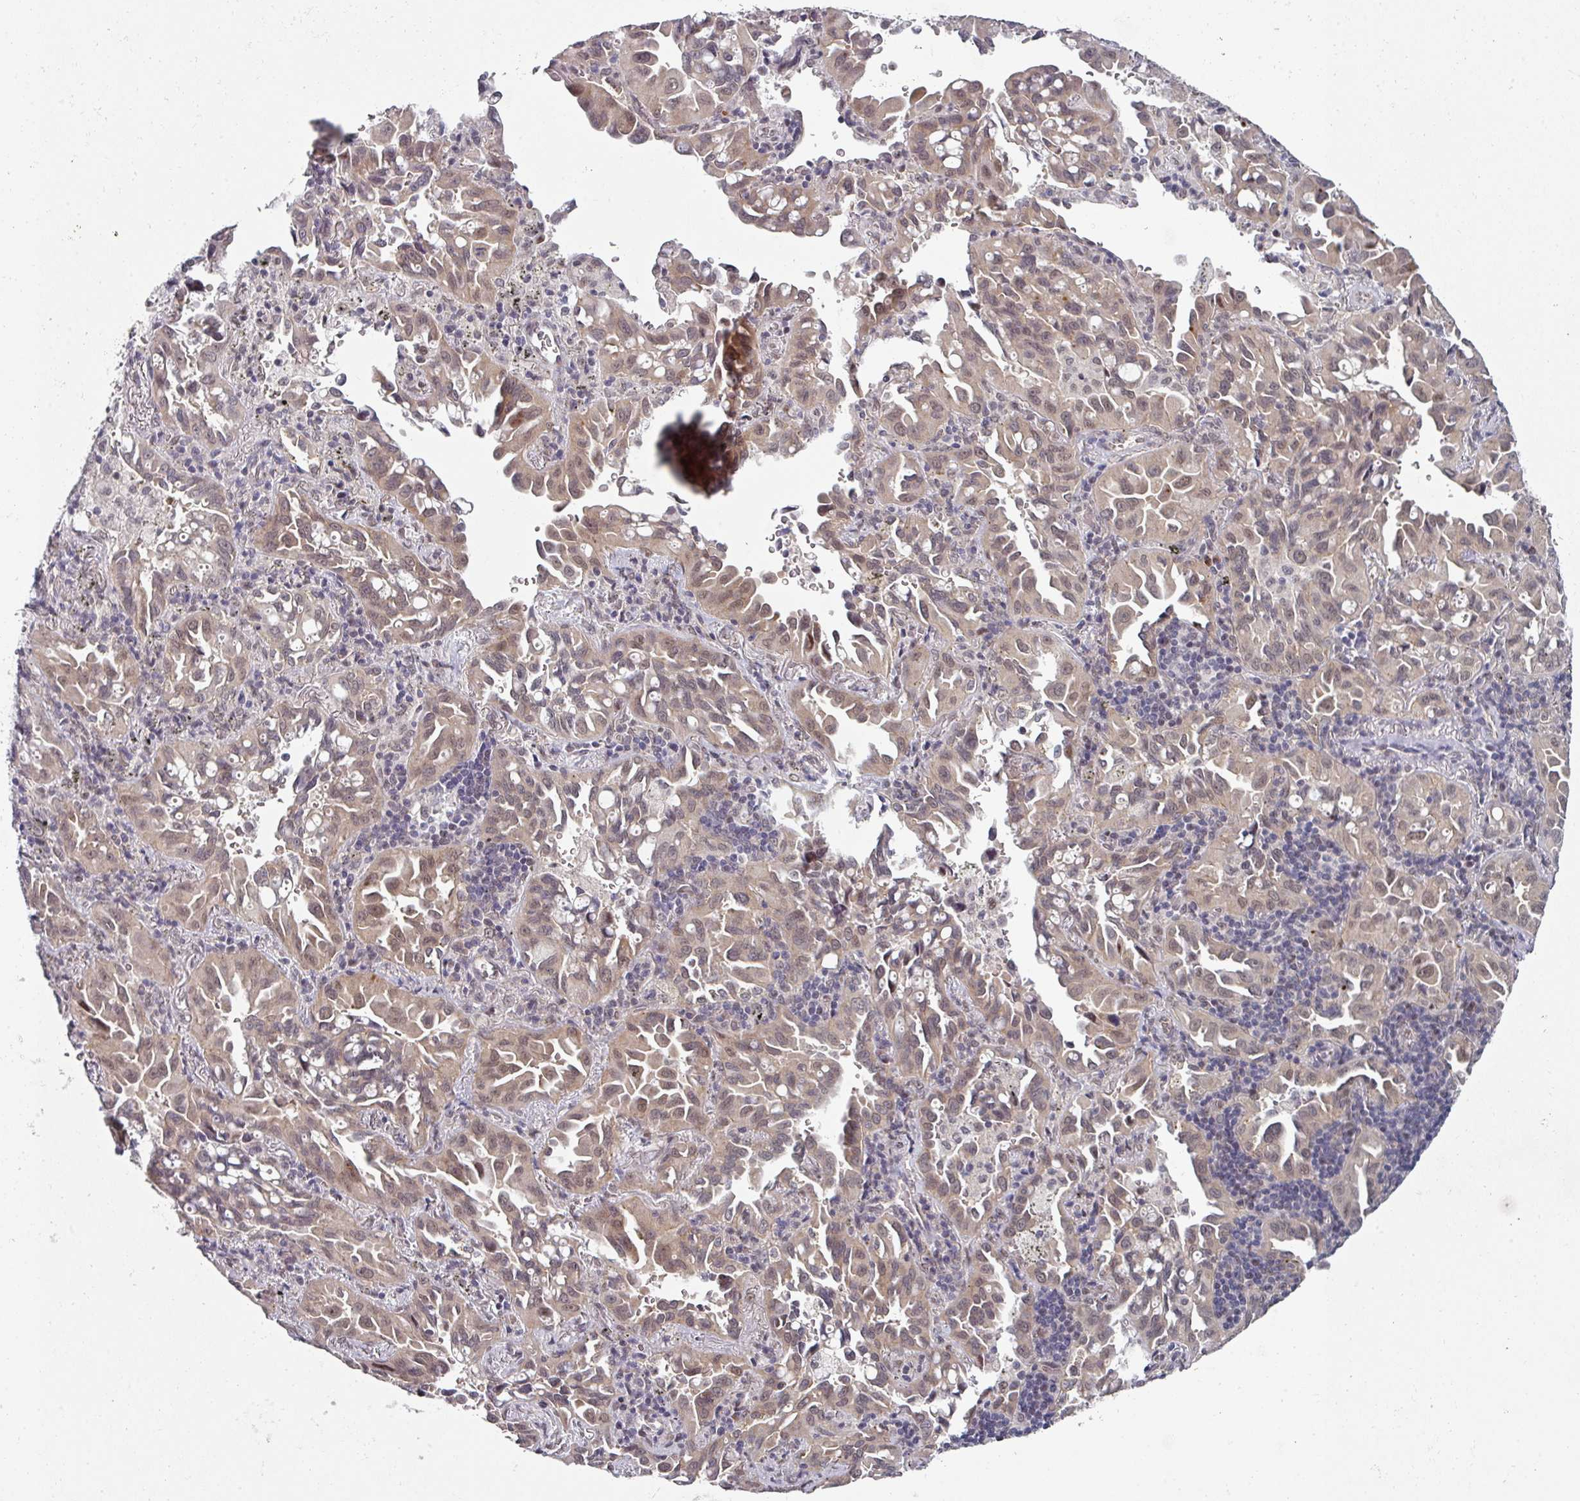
{"staining": {"intensity": "weak", "quantity": ">75%", "location": "nuclear"}, "tissue": "lung cancer", "cell_type": "Tumor cells", "image_type": "cancer", "snomed": [{"axis": "morphology", "description": "Adenocarcinoma, NOS"}, {"axis": "topography", "description": "Lung"}], "caption": "A micrograph showing weak nuclear positivity in approximately >75% of tumor cells in lung cancer (adenocarcinoma), as visualized by brown immunohistochemical staining.", "gene": "TMCC1", "patient": {"sex": "male", "age": 68}}